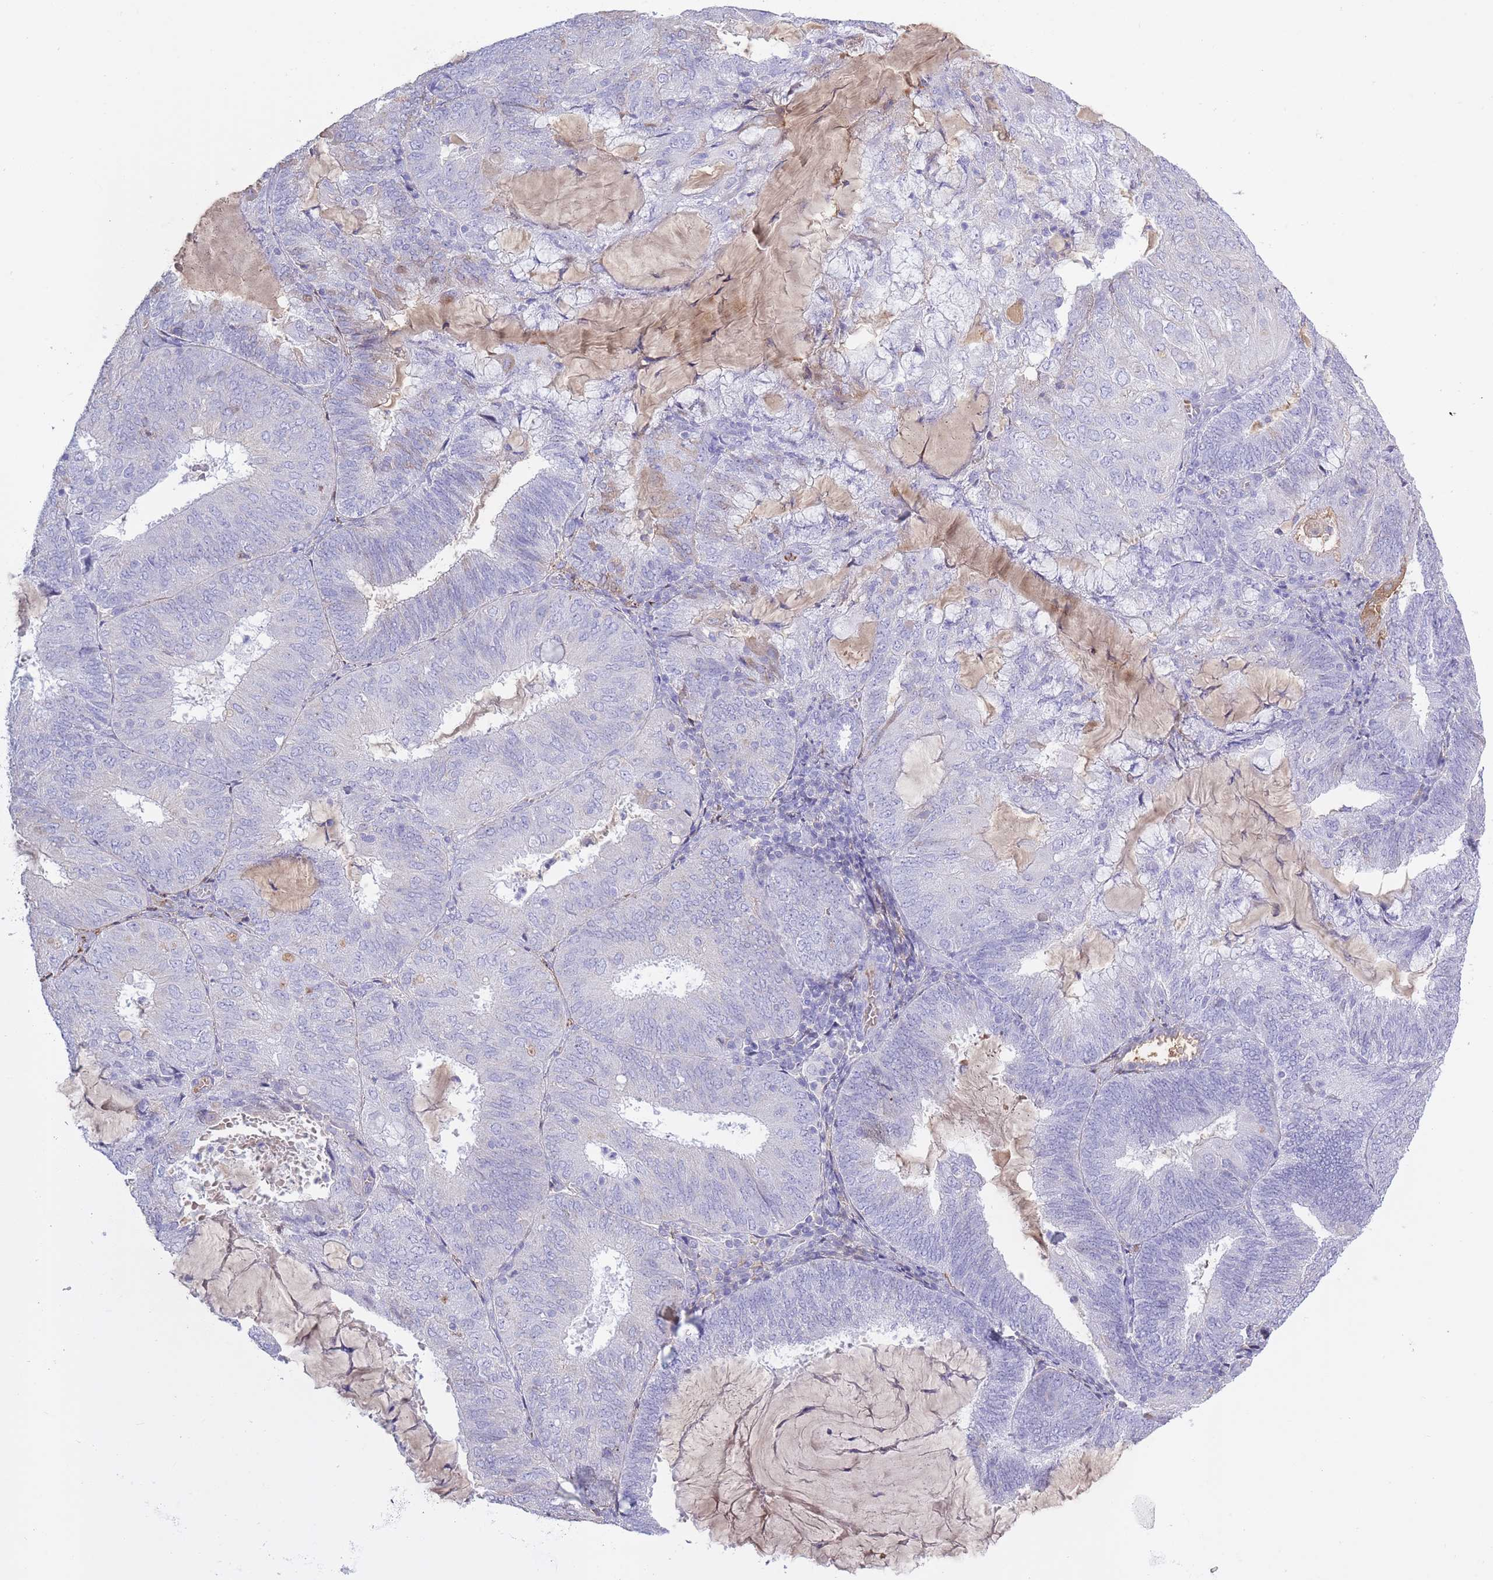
{"staining": {"intensity": "negative", "quantity": "none", "location": "none"}, "tissue": "endometrial cancer", "cell_type": "Tumor cells", "image_type": "cancer", "snomed": [{"axis": "morphology", "description": "Adenocarcinoma, NOS"}, {"axis": "topography", "description": "Endometrium"}], "caption": "Tumor cells show no significant positivity in endometrial adenocarcinoma.", "gene": "AP3S2", "patient": {"sex": "female", "age": 81}}